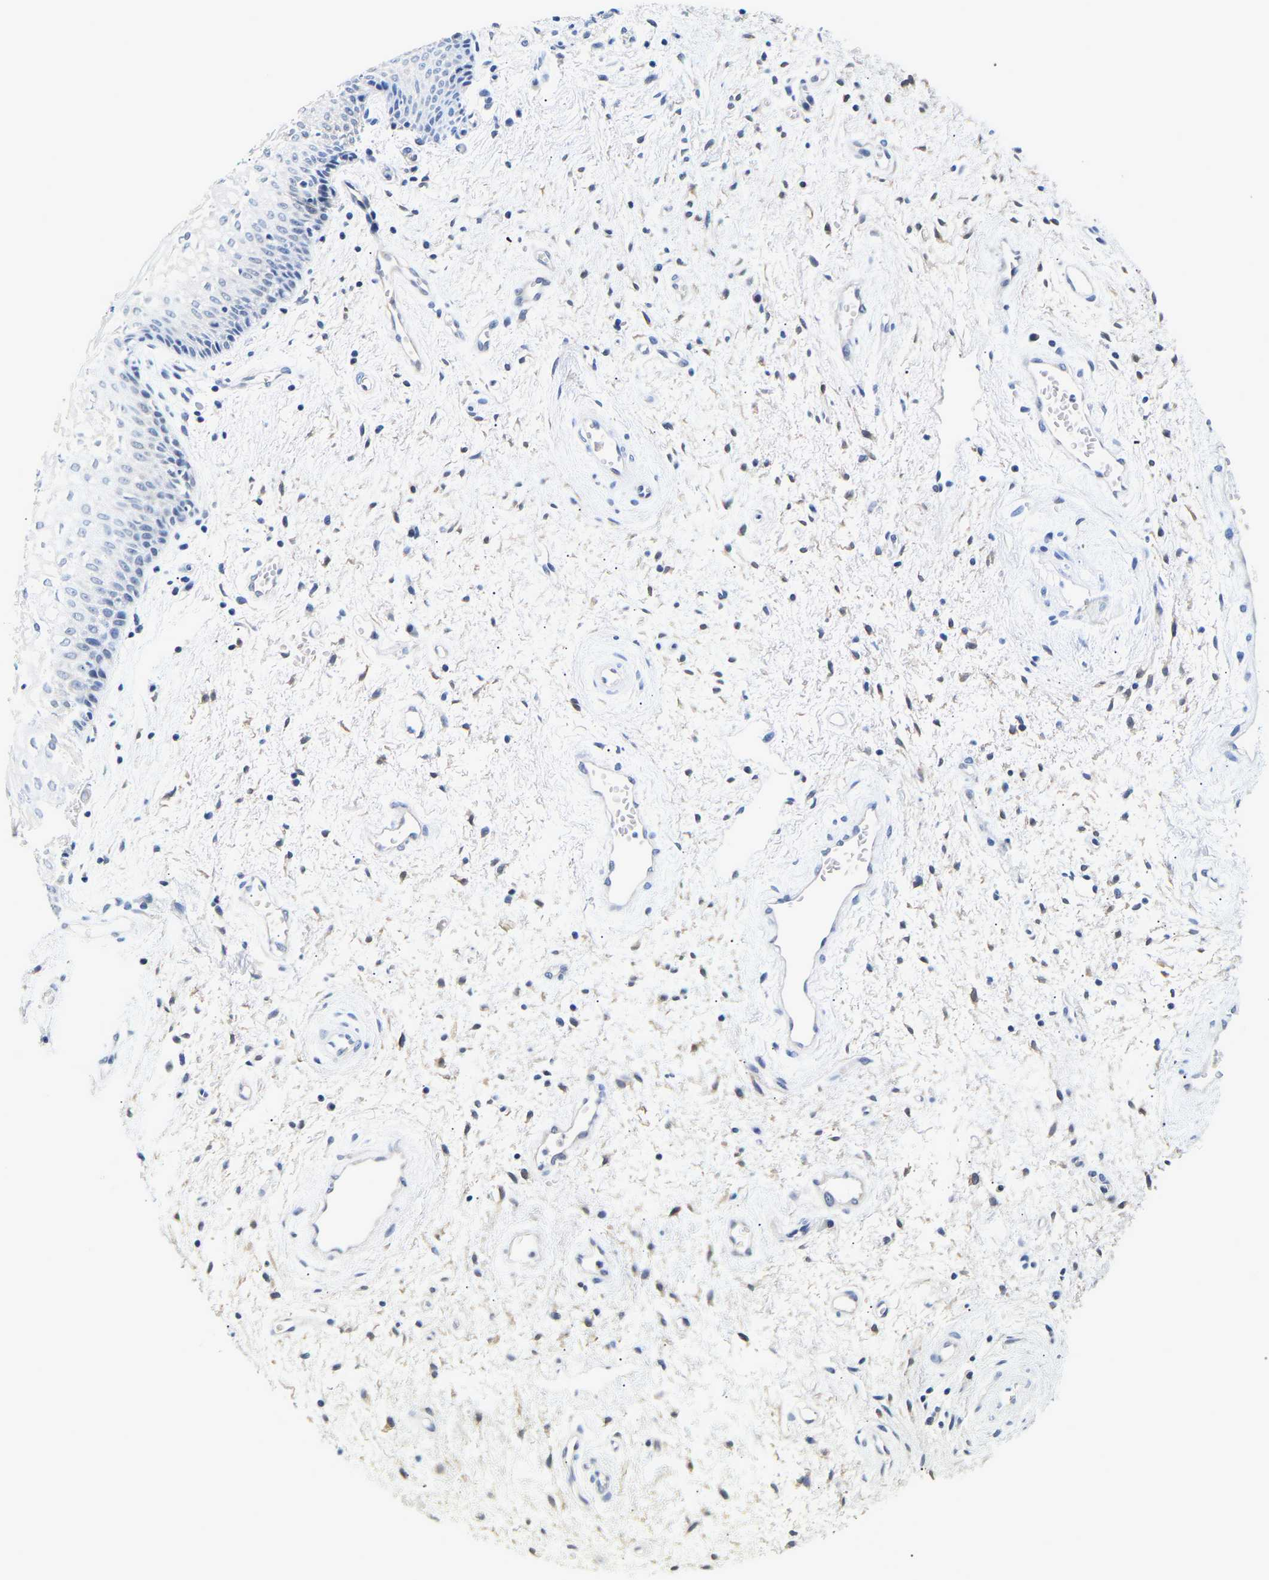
{"staining": {"intensity": "negative", "quantity": "none", "location": "none"}, "tissue": "vagina", "cell_type": "Squamous epithelial cells", "image_type": "normal", "snomed": [{"axis": "morphology", "description": "Normal tissue, NOS"}, {"axis": "topography", "description": "Vagina"}], "caption": "Immunohistochemistry histopathology image of benign vagina: human vagina stained with DAB displays no significant protein expression in squamous epithelial cells.", "gene": "UCHL3", "patient": {"sex": "female", "age": 34}}